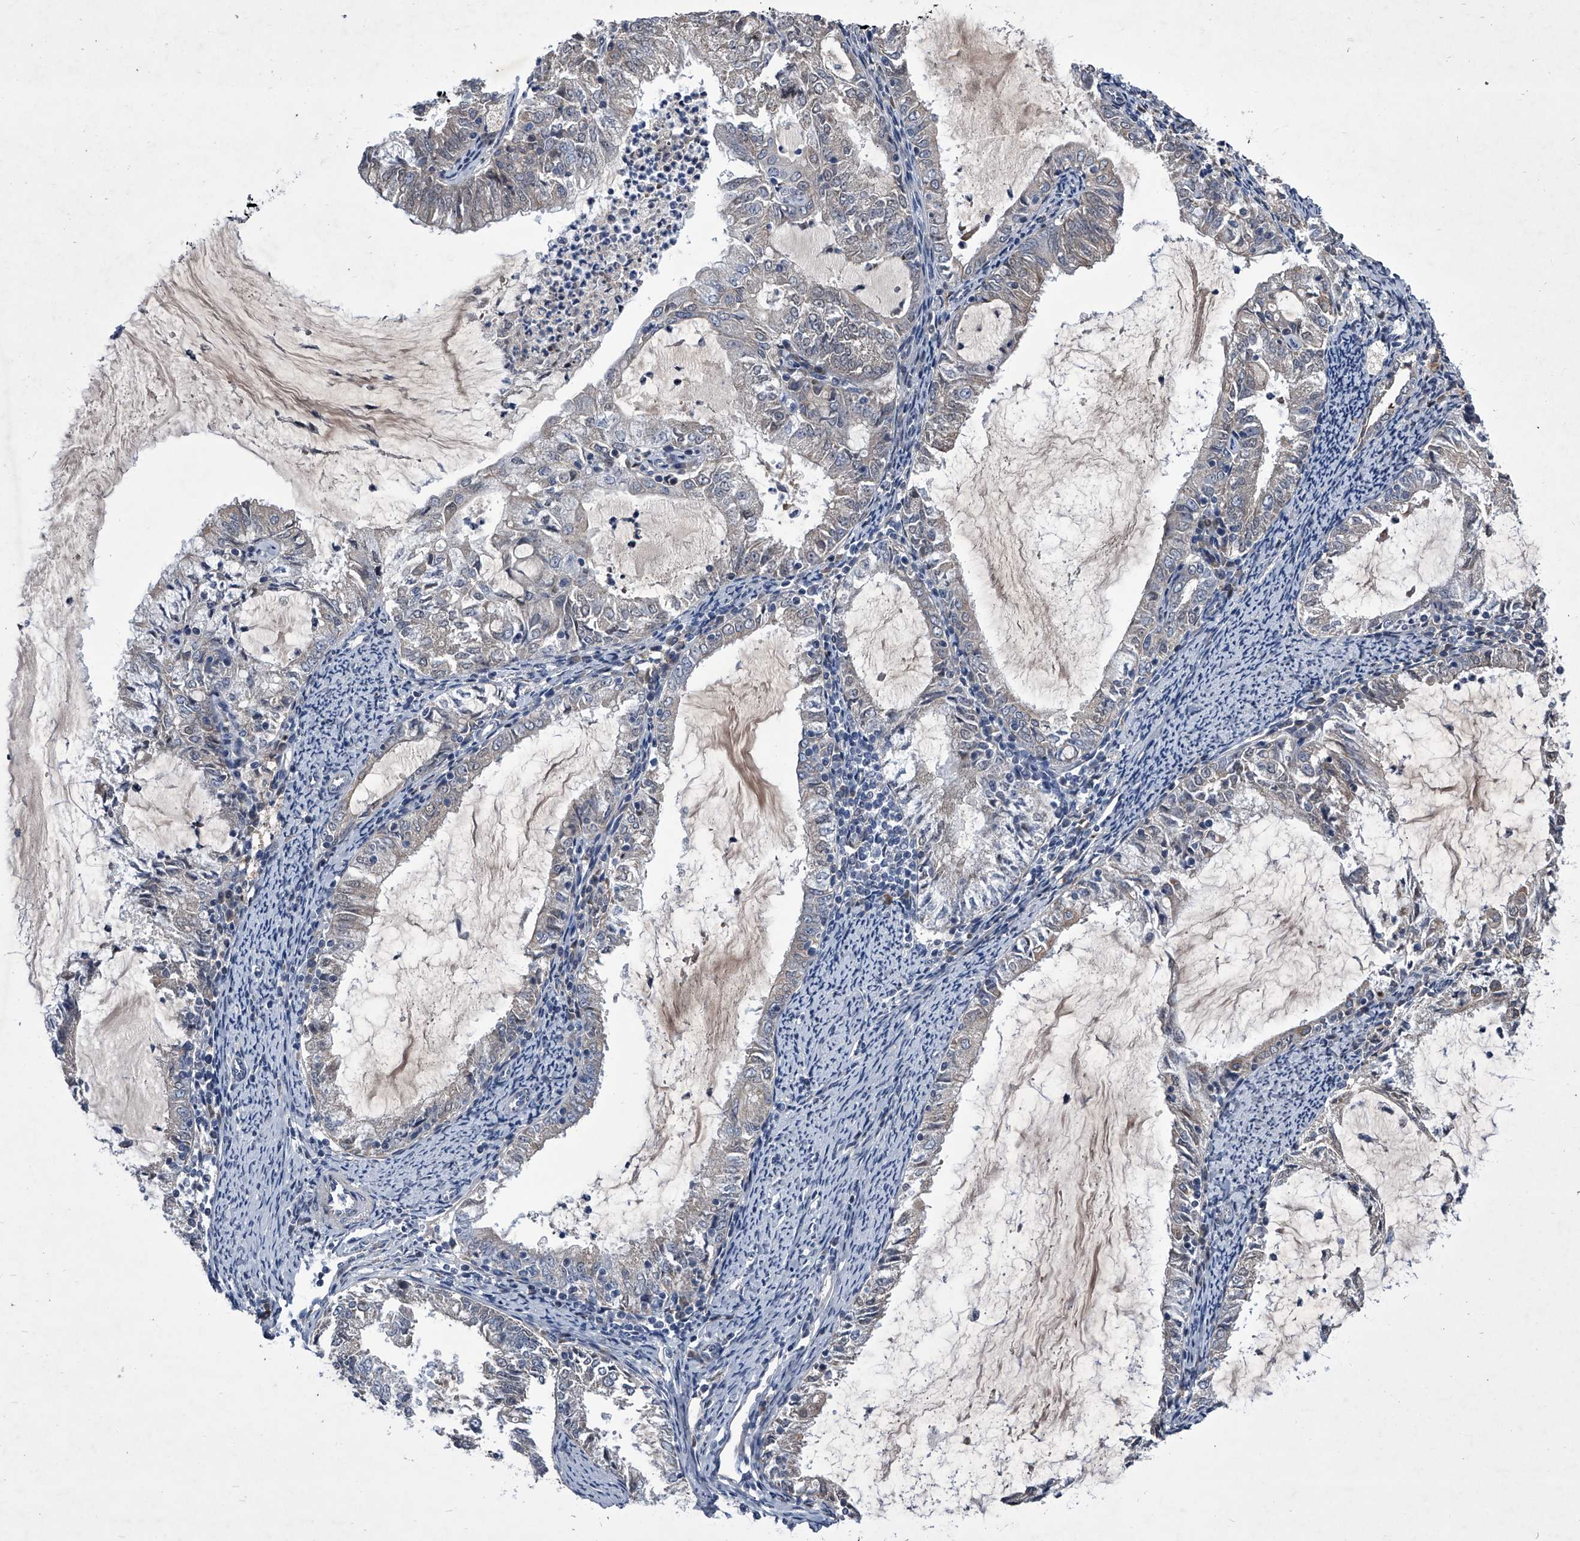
{"staining": {"intensity": "negative", "quantity": "none", "location": "none"}, "tissue": "endometrial cancer", "cell_type": "Tumor cells", "image_type": "cancer", "snomed": [{"axis": "morphology", "description": "Adenocarcinoma, NOS"}, {"axis": "topography", "description": "Endometrium"}], "caption": "Immunohistochemistry (IHC) histopathology image of neoplastic tissue: endometrial adenocarcinoma stained with DAB (3,3'-diaminobenzidine) reveals no significant protein expression in tumor cells.", "gene": "ZNF76", "patient": {"sex": "female", "age": 57}}